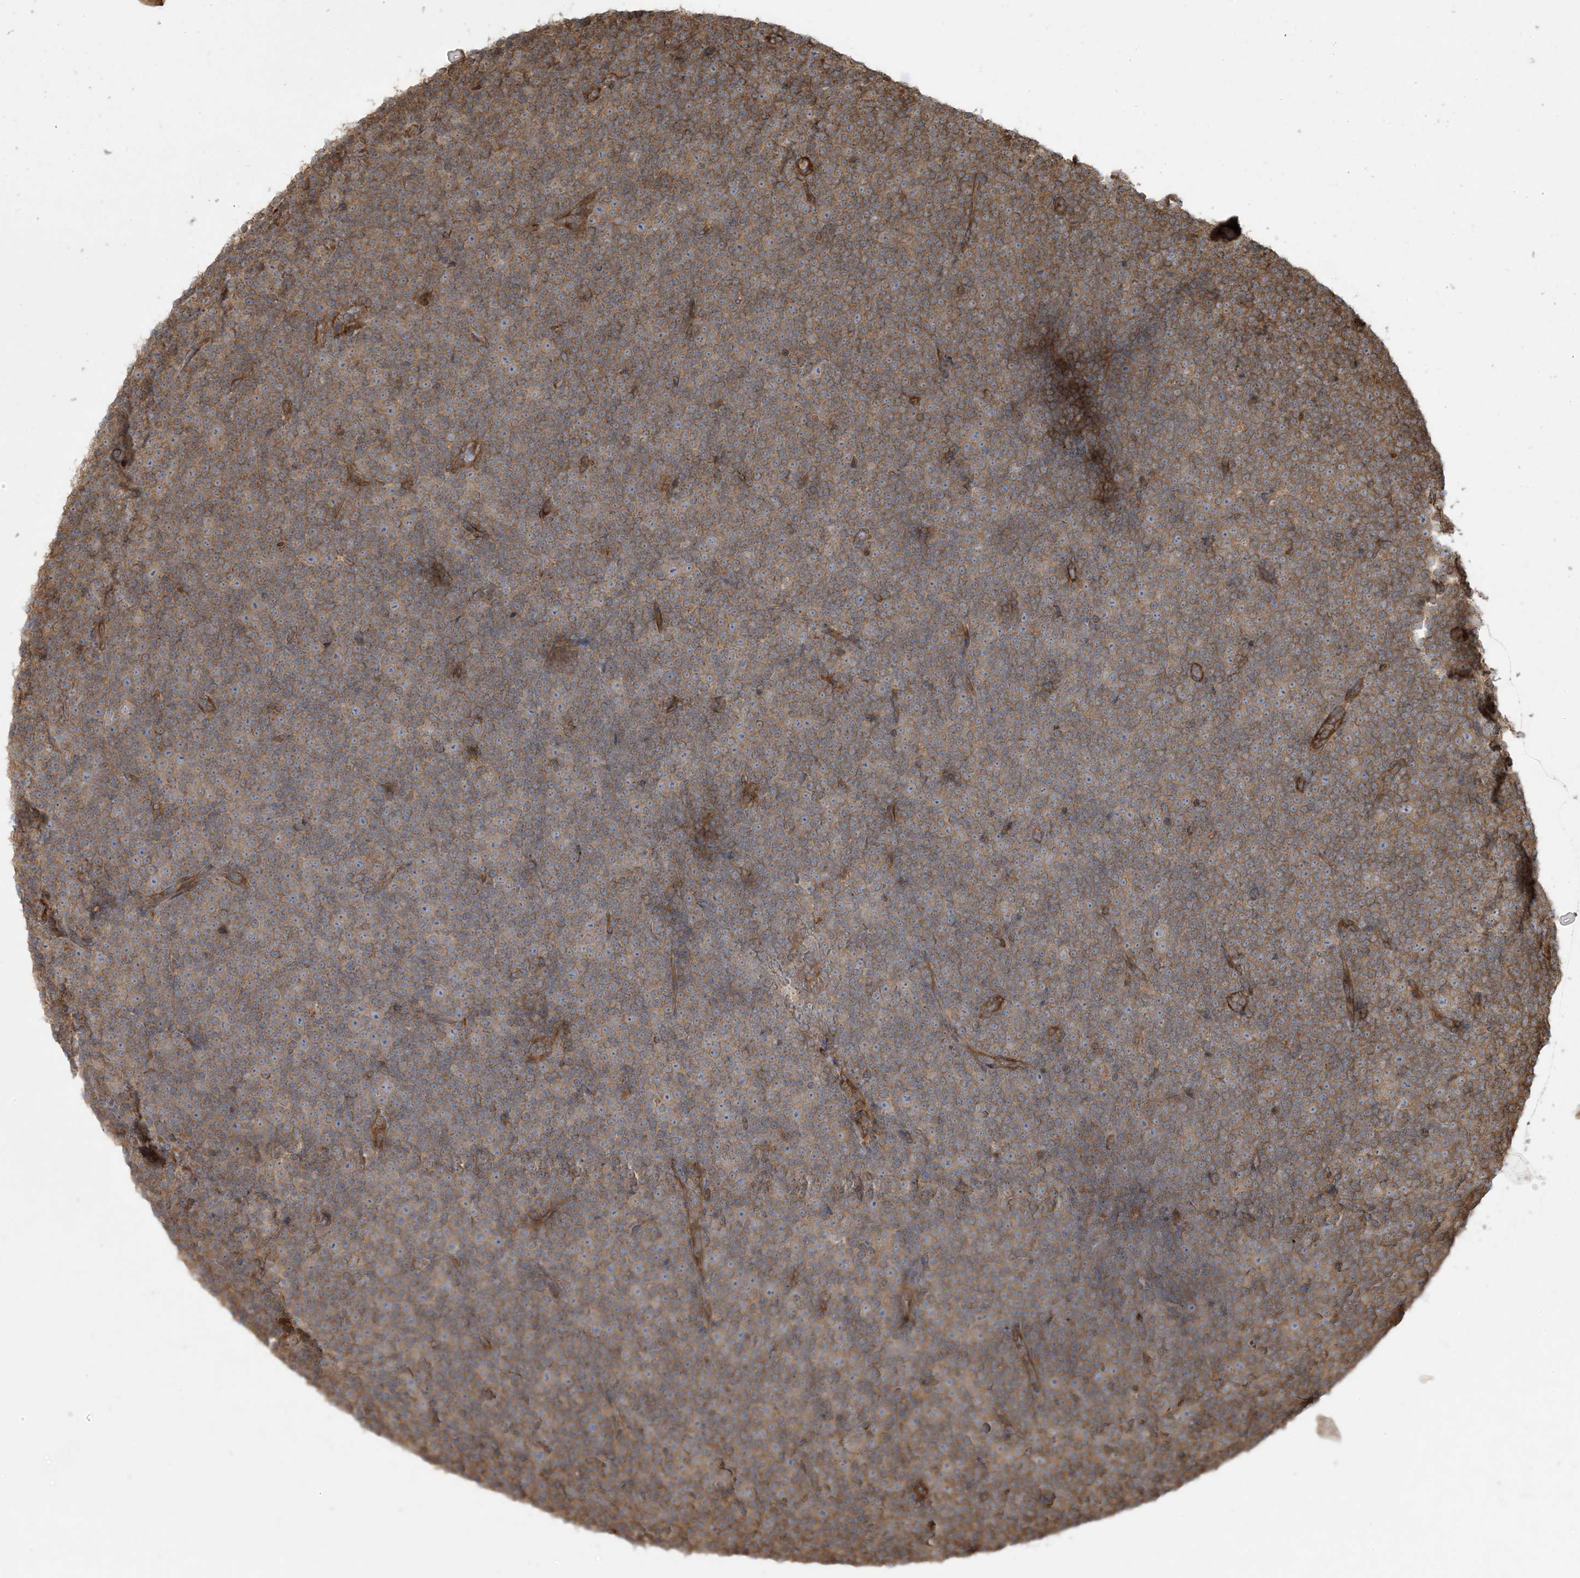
{"staining": {"intensity": "moderate", "quantity": ">75%", "location": "cytoplasmic/membranous"}, "tissue": "lymphoma", "cell_type": "Tumor cells", "image_type": "cancer", "snomed": [{"axis": "morphology", "description": "Malignant lymphoma, non-Hodgkin's type, Low grade"}, {"axis": "topography", "description": "Lymph node"}], "caption": "Moderate cytoplasmic/membranous expression is appreciated in about >75% of tumor cells in lymphoma.", "gene": "KLHL18", "patient": {"sex": "female", "age": 67}}